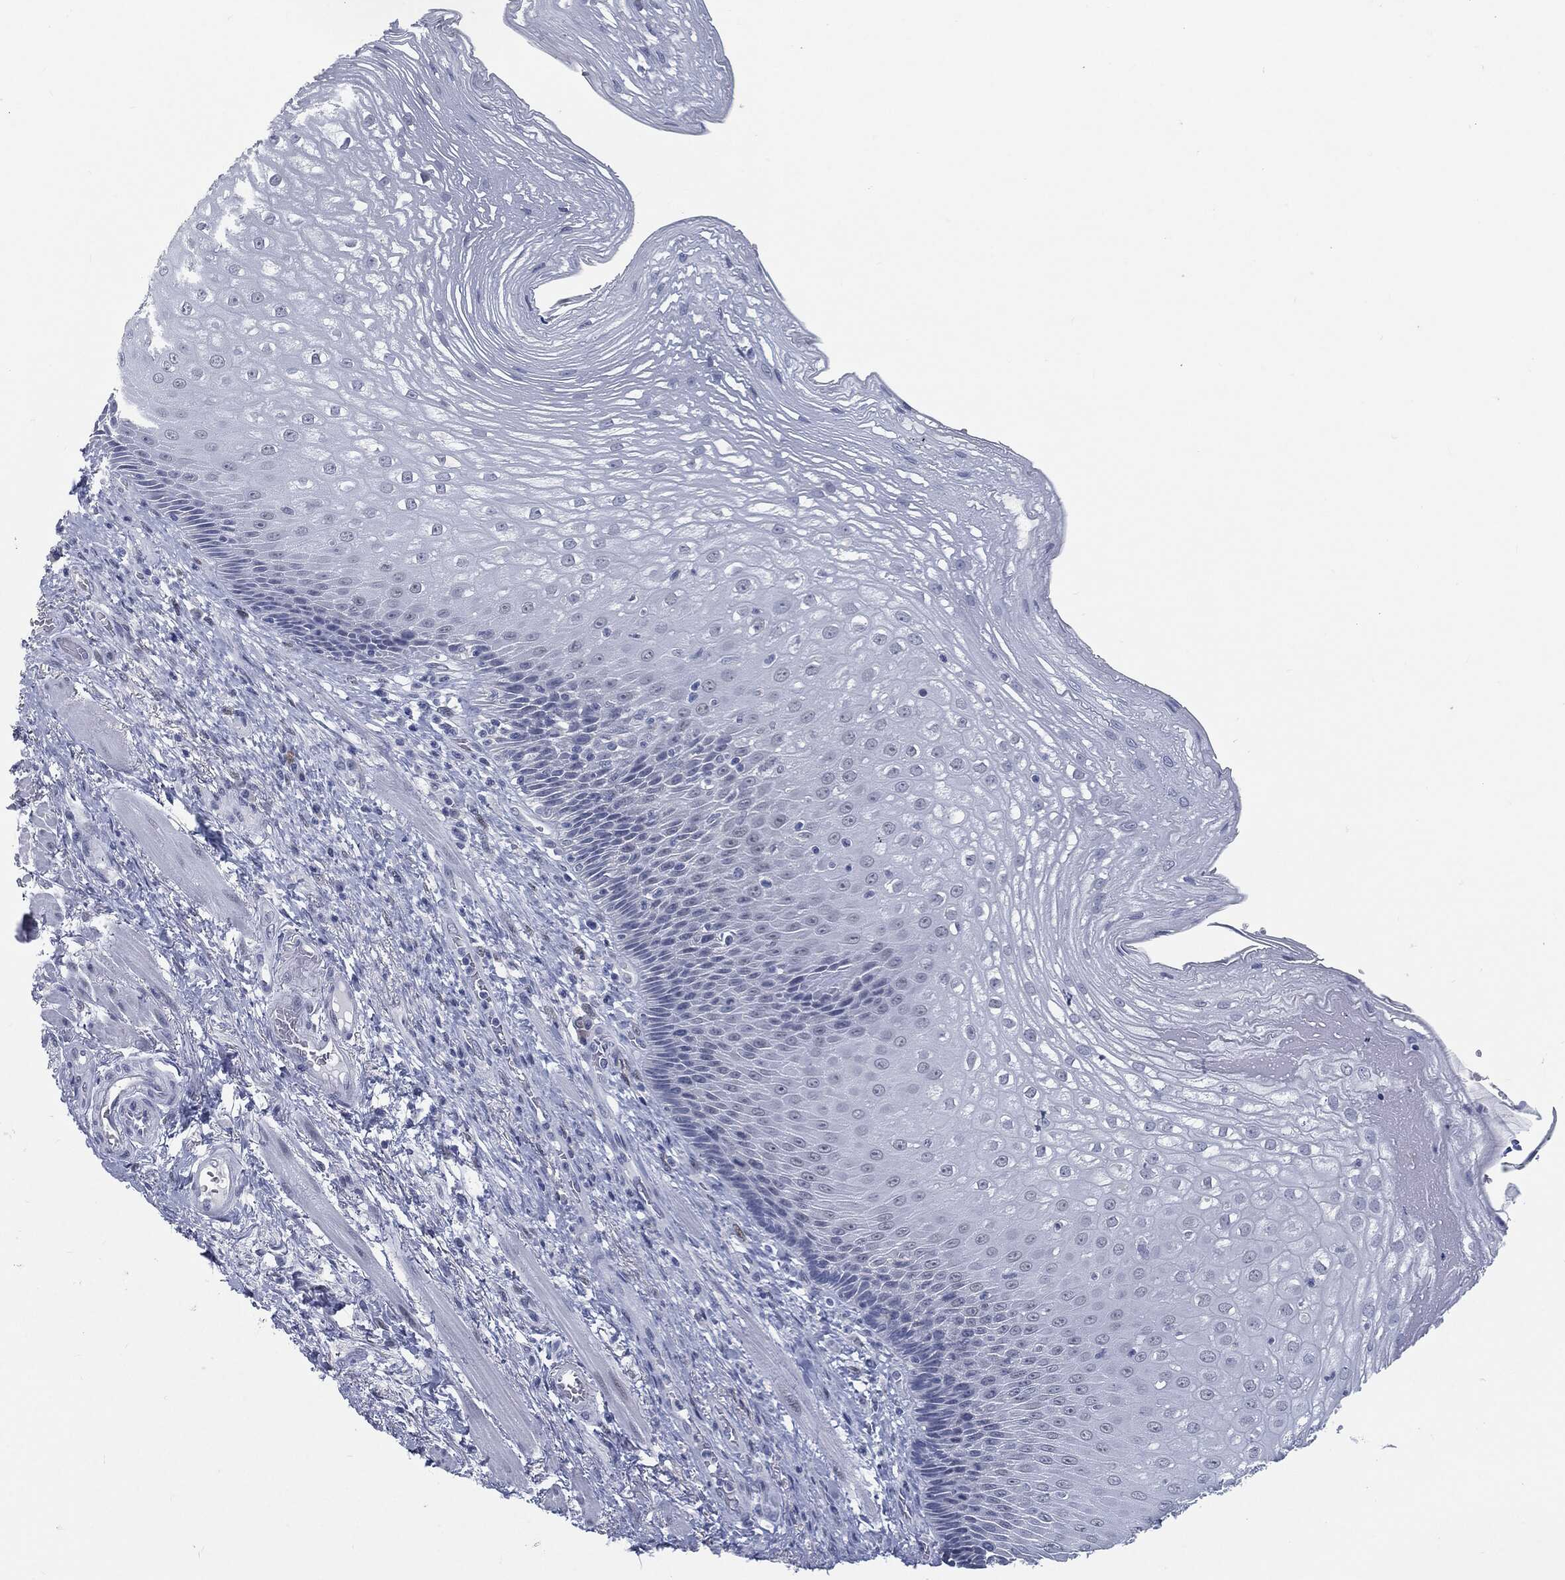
{"staining": {"intensity": "negative", "quantity": "none", "location": "none"}, "tissue": "esophagus", "cell_type": "Squamous epithelial cells", "image_type": "normal", "snomed": [{"axis": "morphology", "description": "Normal tissue, NOS"}, {"axis": "topography", "description": "Esophagus"}], "caption": "Squamous epithelial cells show no significant staining in benign esophagus. (DAB IHC with hematoxylin counter stain).", "gene": "PROM1", "patient": {"sex": "male", "age": 63}}